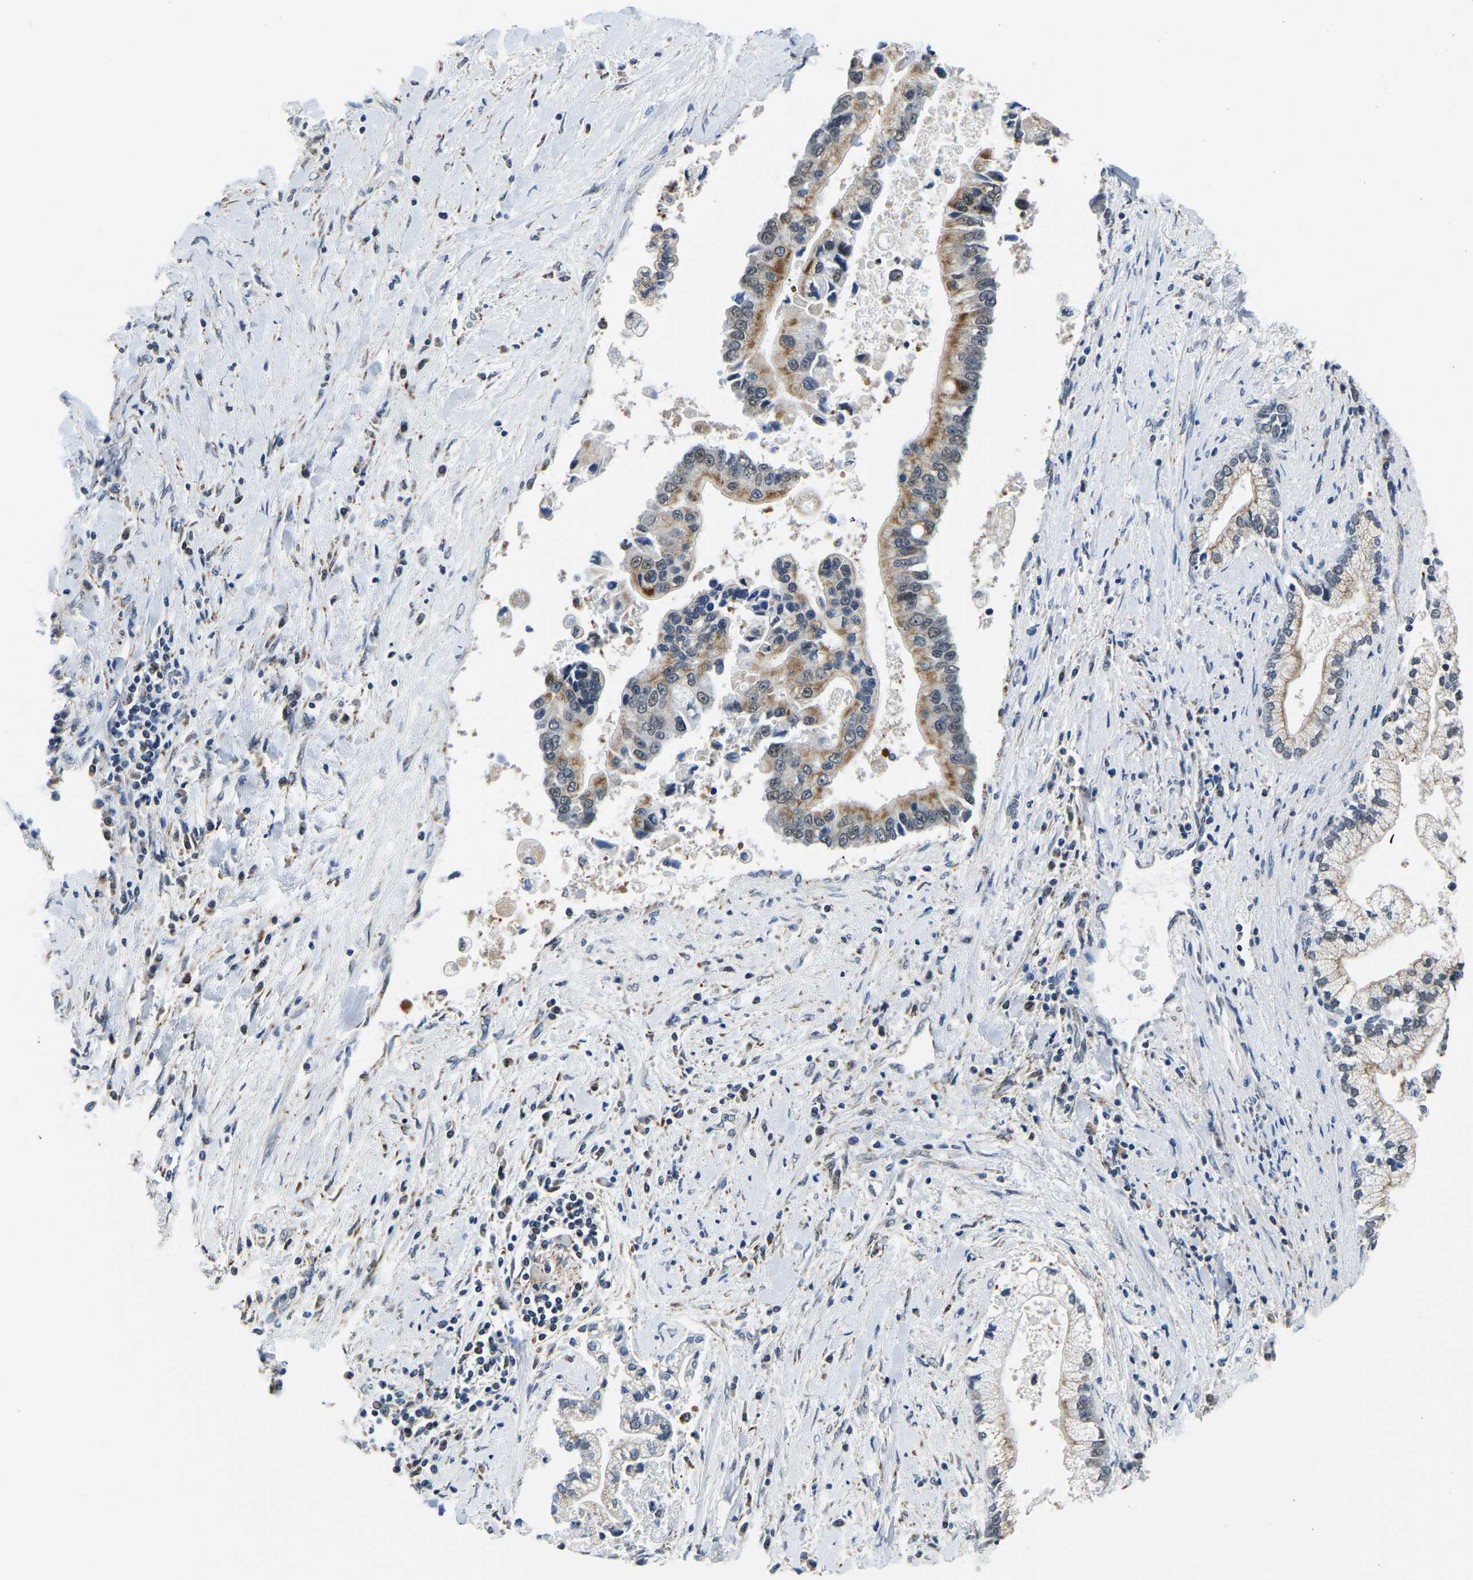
{"staining": {"intensity": "moderate", "quantity": ">75%", "location": "cytoplasmic/membranous"}, "tissue": "liver cancer", "cell_type": "Tumor cells", "image_type": "cancer", "snomed": [{"axis": "morphology", "description": "Cholangiocarcinoma"}, {"axis": "topography", "description": "Liver"}], "caption": "This image reveals IHC staining of liver cholangiocarcinoma, with medium moderate cytoplasmic/membranous positivity in about >75% of tumor cells.", "gene": "BNIP3L", "patient": {"sex": "male", "age": 50}}